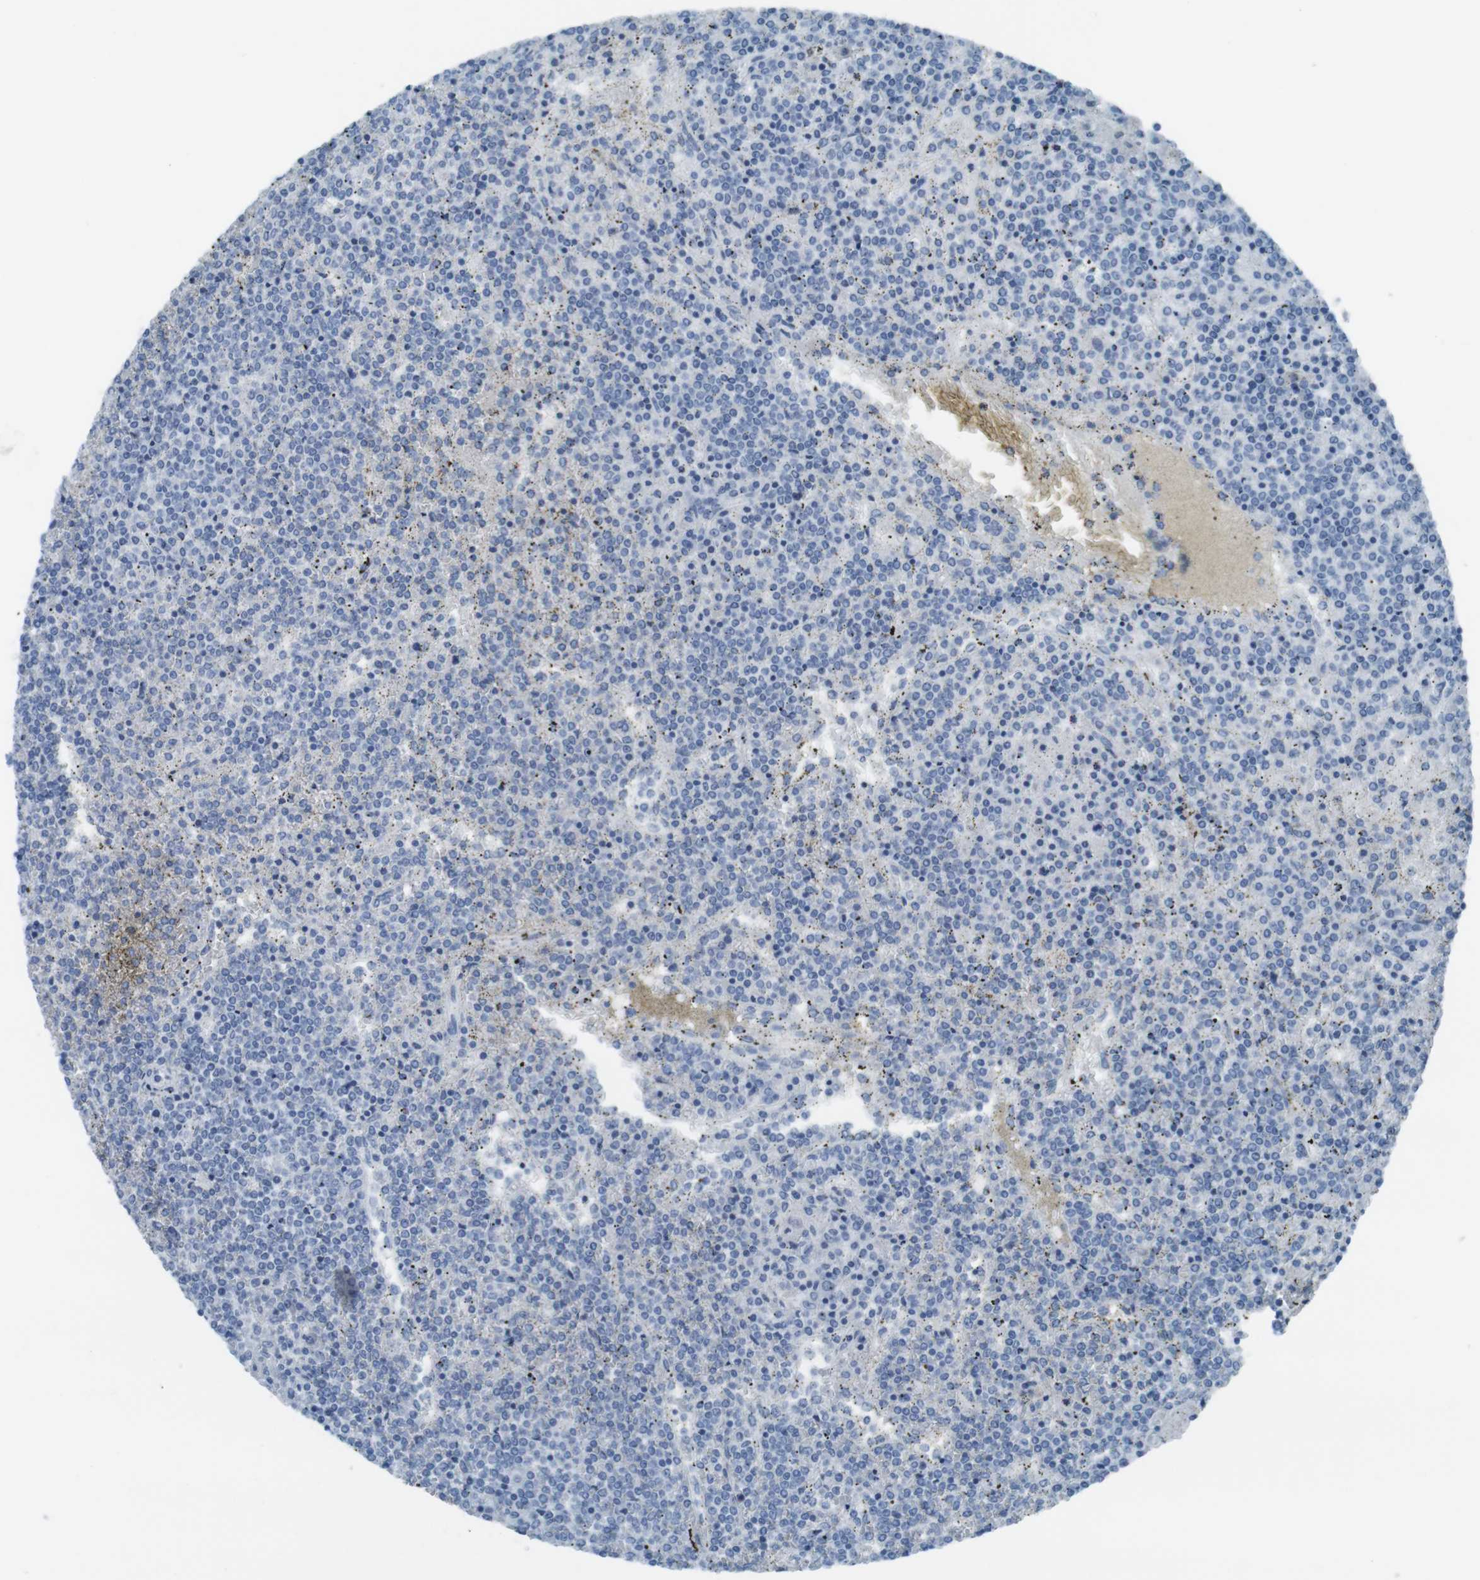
{"staining": {"intensity": "negative", "quantity": "none", "location": "none"}, "tissue": "lymphoma", "cell_type": "Tumor cells", "image_type": "cancer", "snomed": [{"axis": "morphology", "description": "Malignant lymphoma, non-Hodgkin's type, Low grade"}, {"axis": "topography", "description": "Spleen"}], "caption": "Lymphoma was stained to show a protein in brown. There is no significant staining in tumor cells.", "gene": "TMEM207", "patient": {"sex": "female", "age": 19}}